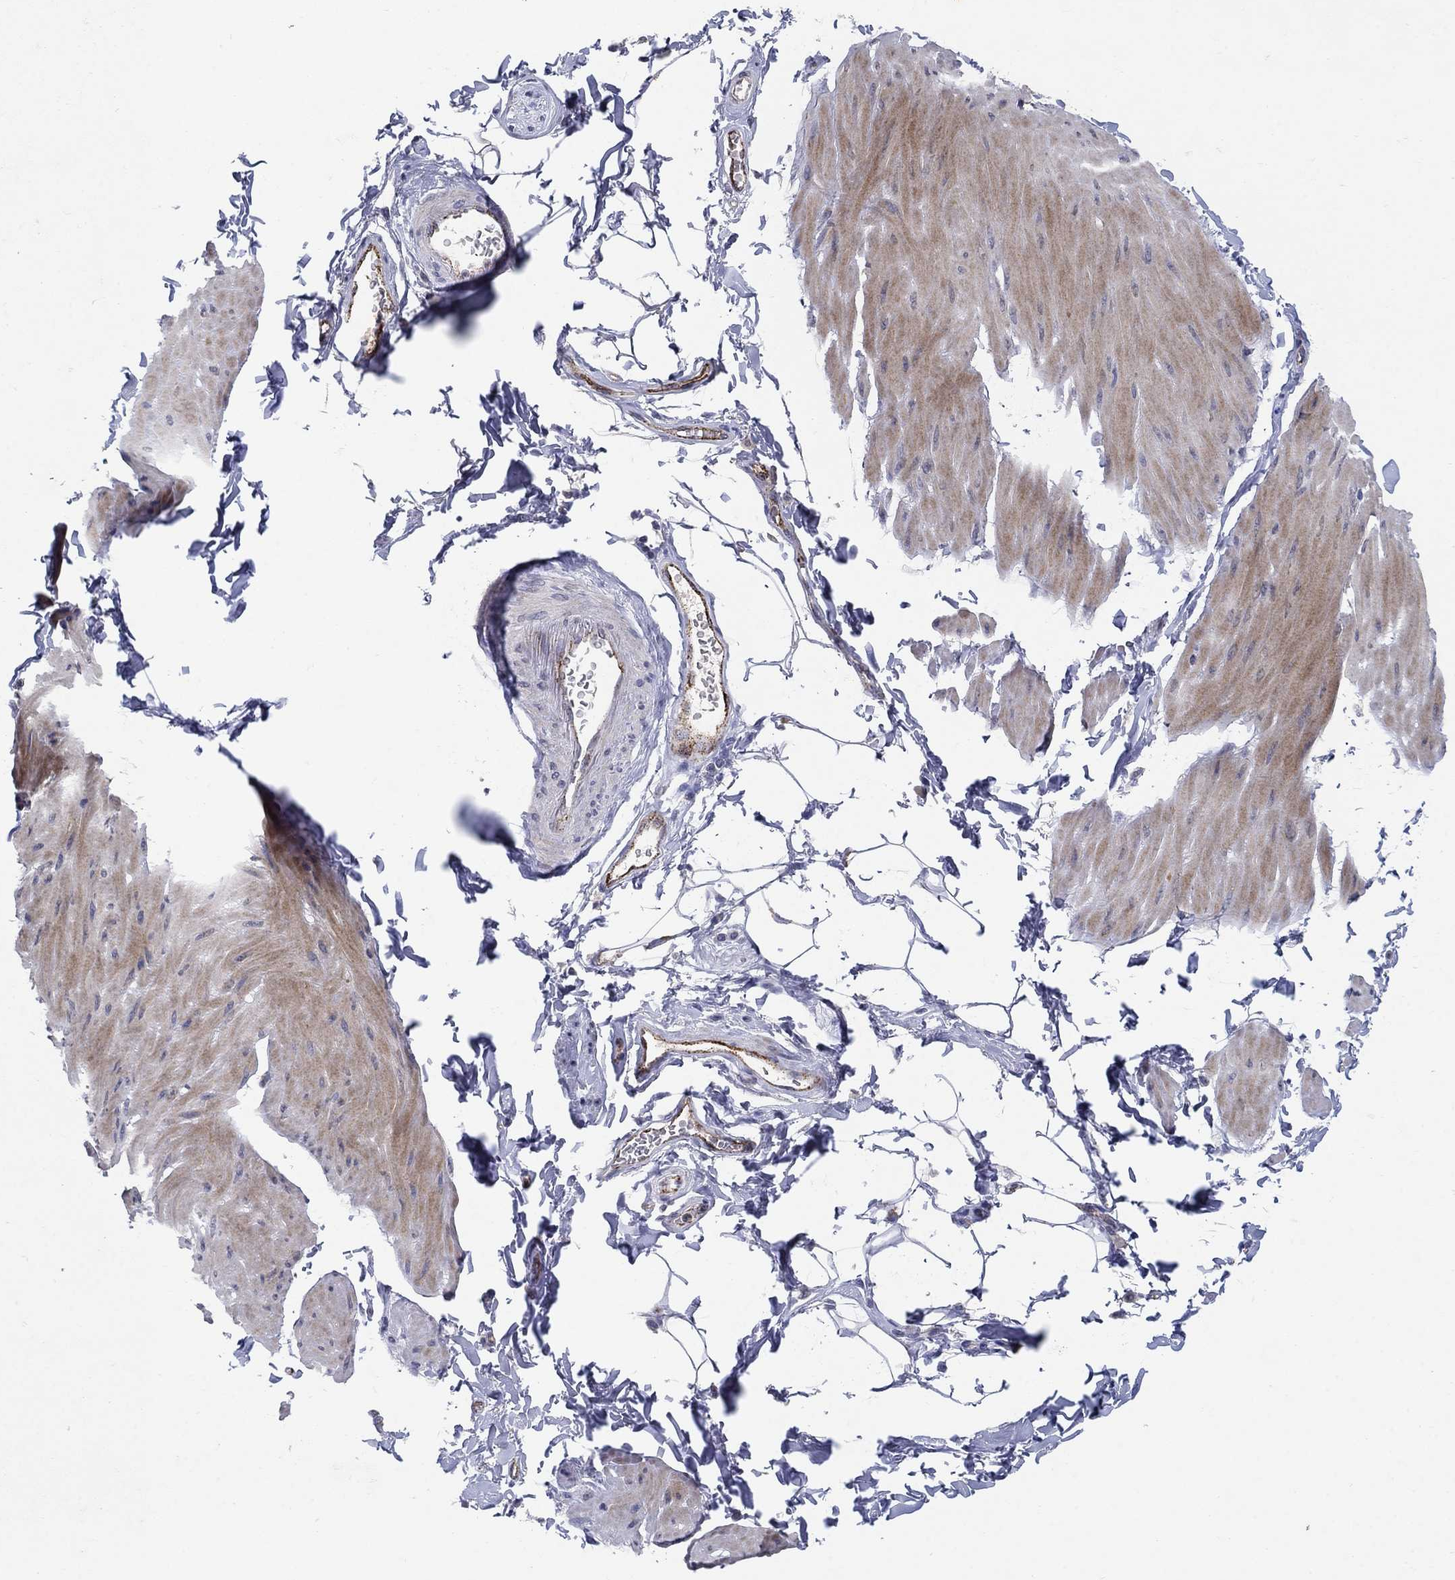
{"staining": {"intensity": "weak", "quantity": "25%-75%", "location": "cytoplasmic/membranous"}, "tissue": "smooth muscle", "cell_type": "Smooth muscle cells", "image_type": "normal", "snomed": [{"axis": "morphology", "description": "Normal tissue, NOS"}, {"axis": "topography", "description": "Adipose tissue"}, {"axis": "topography", "description": "Smooth muscle"}, {"axis": "topography", "description": "Peripheral nerve tissue"}], "caption": "Smooth muscle stained with IHC shows weak cytoplasmic/membranous expression in approximately 25%-75% of smooth muscle cells. (DAB = brown stain, brightfield microscopy at high magnification).", "gene": "TINAG", "patient": {"sex": "male", "age": 83}}